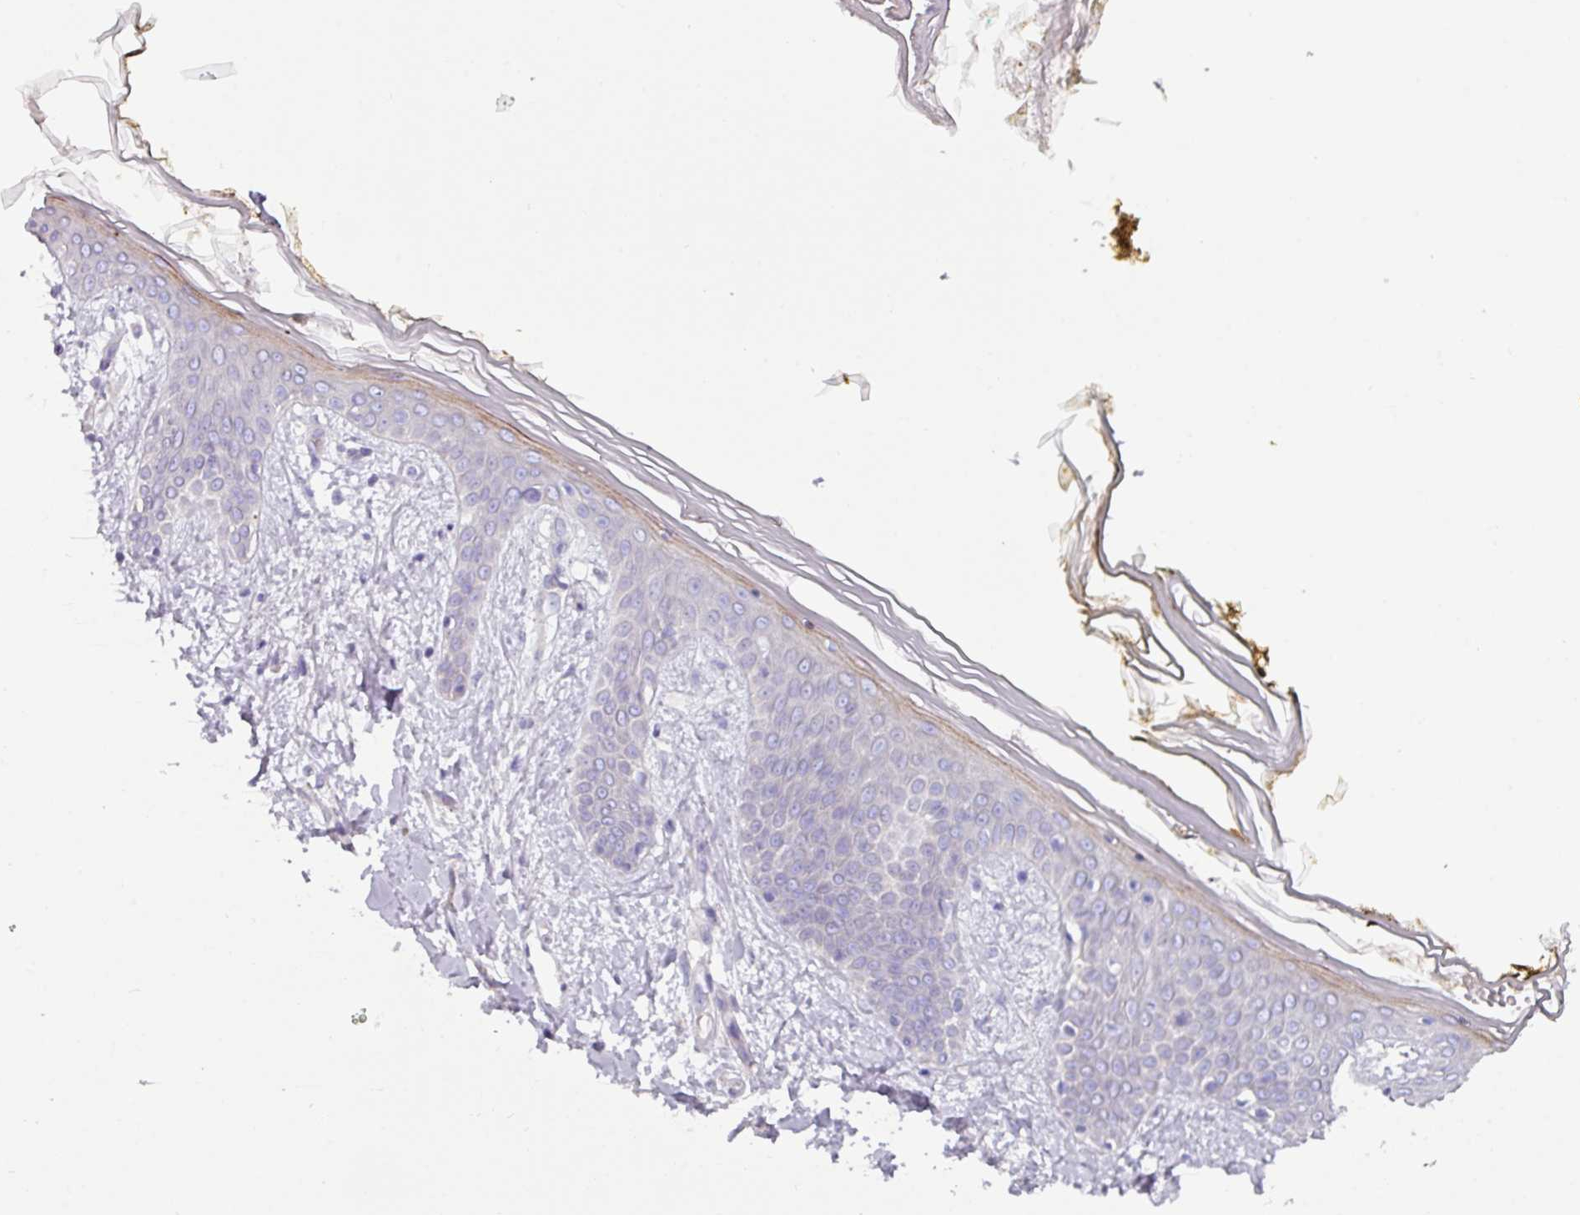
{"staining": {"intensity": "negative", "quantity": "none", "location": "none"}, "tissue": "skin", "cell_type": "Fibroblasts", "image_type": "normal", "snomed": [{"axis": "morphology", "description": "Normal tissue, NOS"}, {"axis": "topography", "description": "Skin"}], "caption": "DAB immunohistochemical staining of unremarkable skin demonstrates no significant staining in fibroblasts.", "gene": "RGS16", "patient": {"sex": "female", "age": 34}}